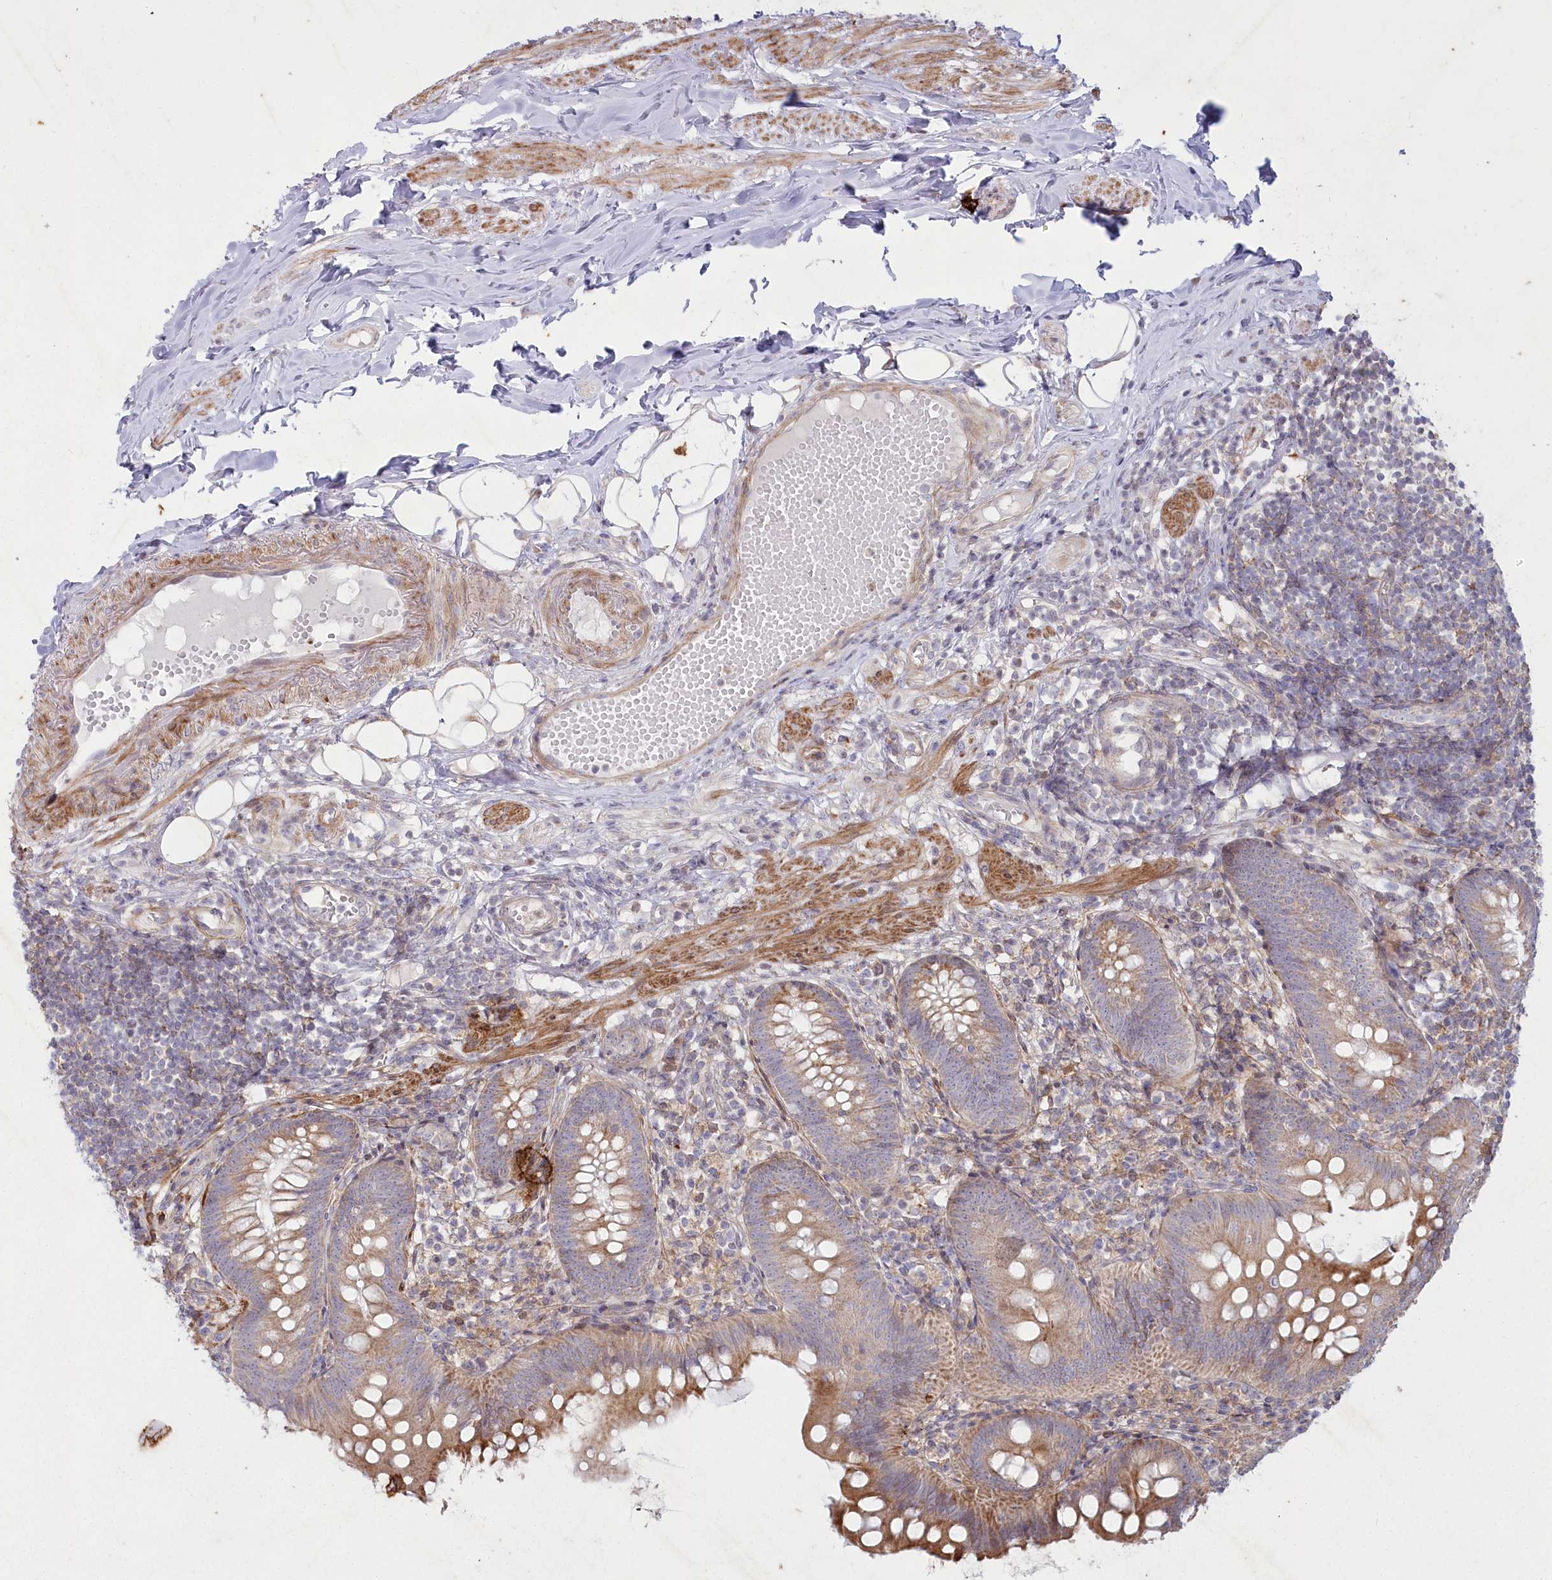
{"staining": {"intensity": "moderate", "quantity": ">75%", "location": "cytoplasmic/membranous"}, "tissue": "appendix", "cell_type": "Glandular cells", "image_type": "normal", "snomed": [{"axis": "morphology", "description": "Normal tissue, NOS"}, {"axis": "topography", "description": "Appendix"}], "caption": "A brown stain labels moderate cytoplasmic/membranous expression of a protein in glandular cells of normal appendix.", "gene": "MTG1", "patient": {"sex": "female", "age": 62}}